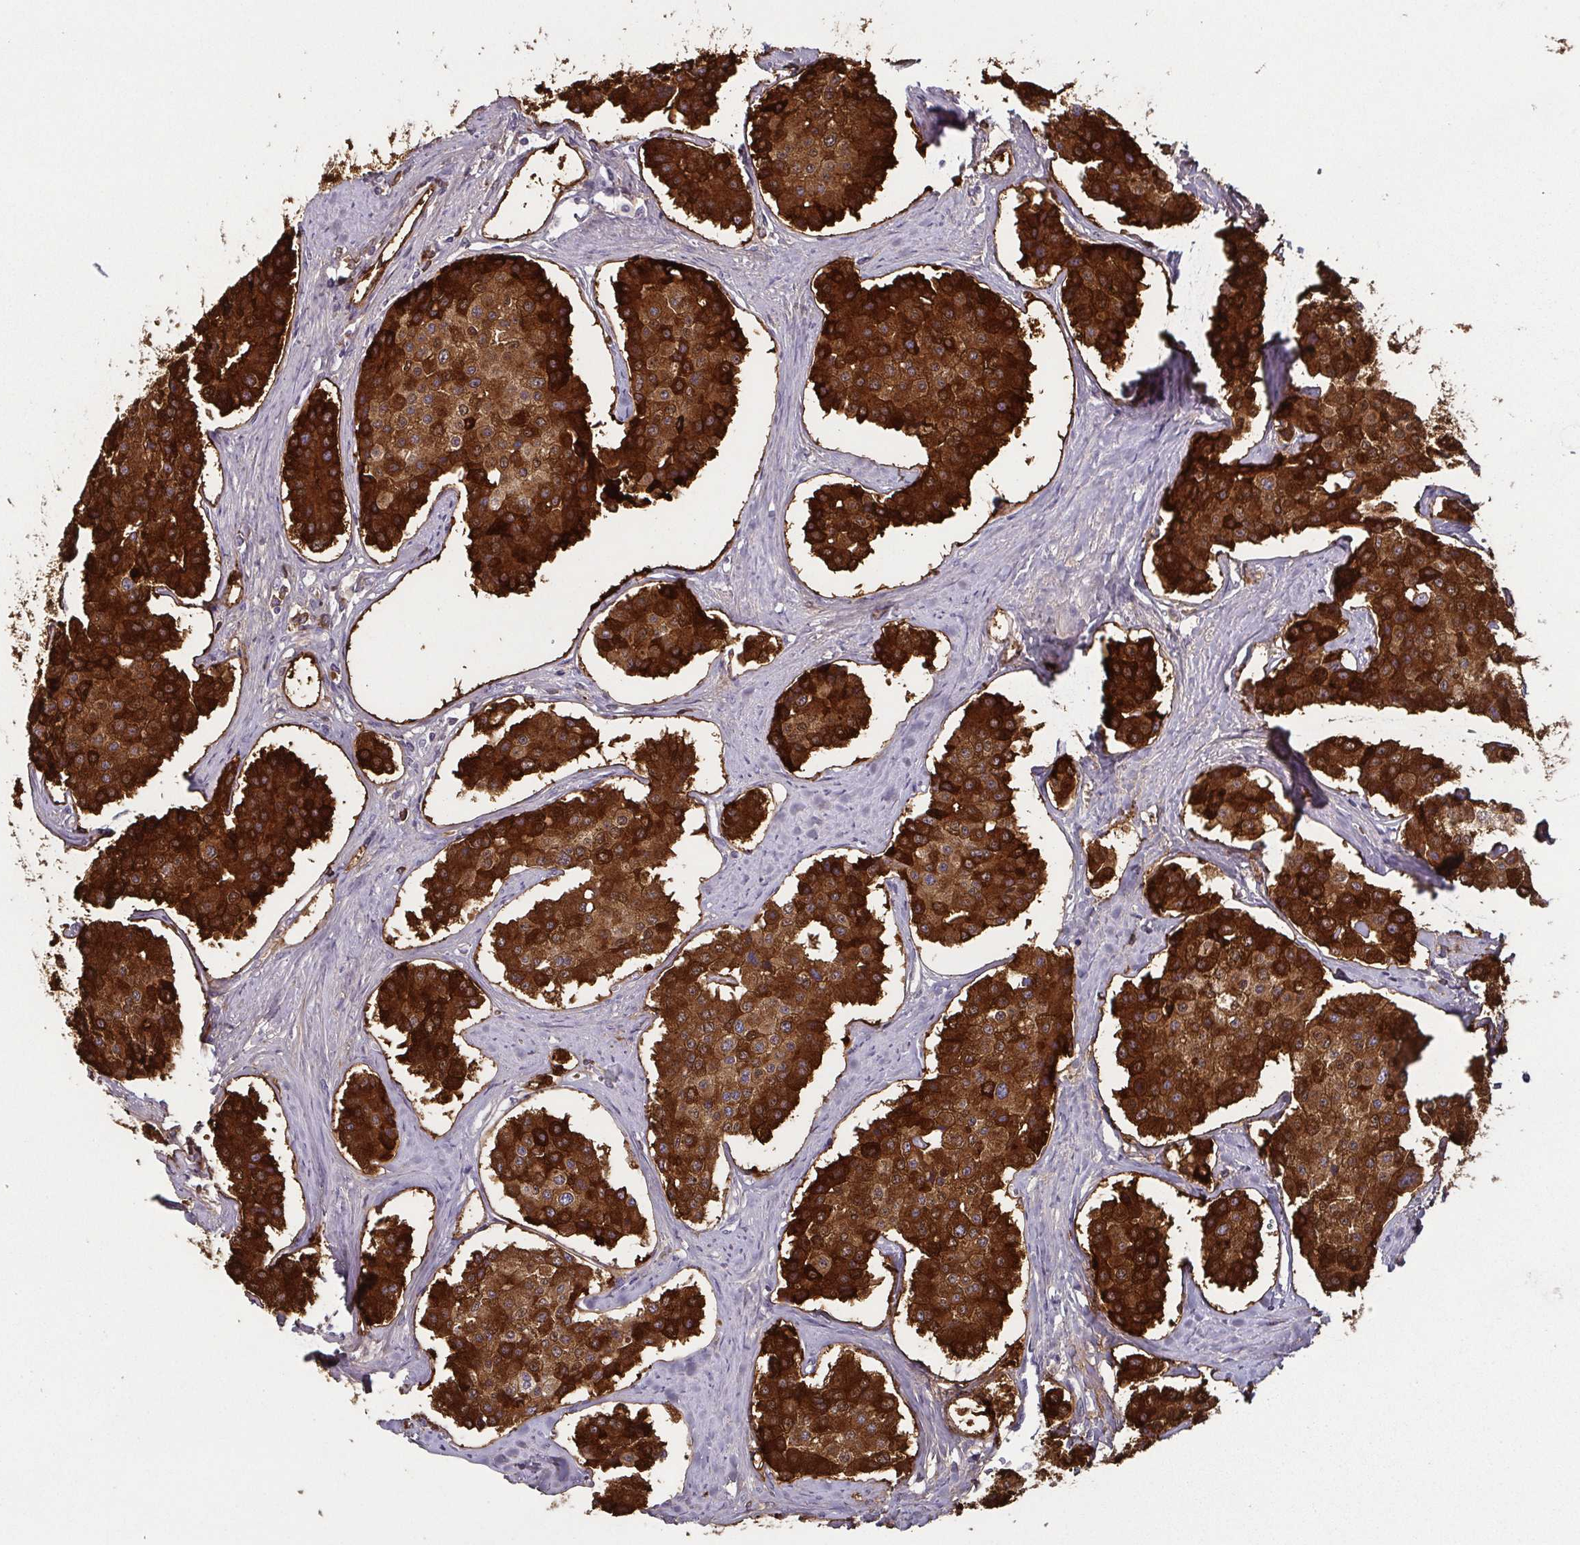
{"staining": {"intensity": "strong", "quantity": ">75%", "location": "cytoplasmic/membranous"}, "tissue": "carcinoid", "cell_type": "Tumor cells", "image_type": "cancer", "snomed": [{"axis": "morphology", "description": "Carcinoid, malignant, NOS"}, {"axis": "topography", "description": "Small intestine"}], "caption": "IHC histopathology image of neoplastic tissue: human malignant carcinoid stained using immunohistochemistry (IHC) displays high levels of strong protein expression localized specifically in the cytoplasmic/membranous of tumor cells, appearing as a cytoplasmic/membranous brown color.", "gene": "ECM1", "patient": {"sex": "female", "age": 65}}